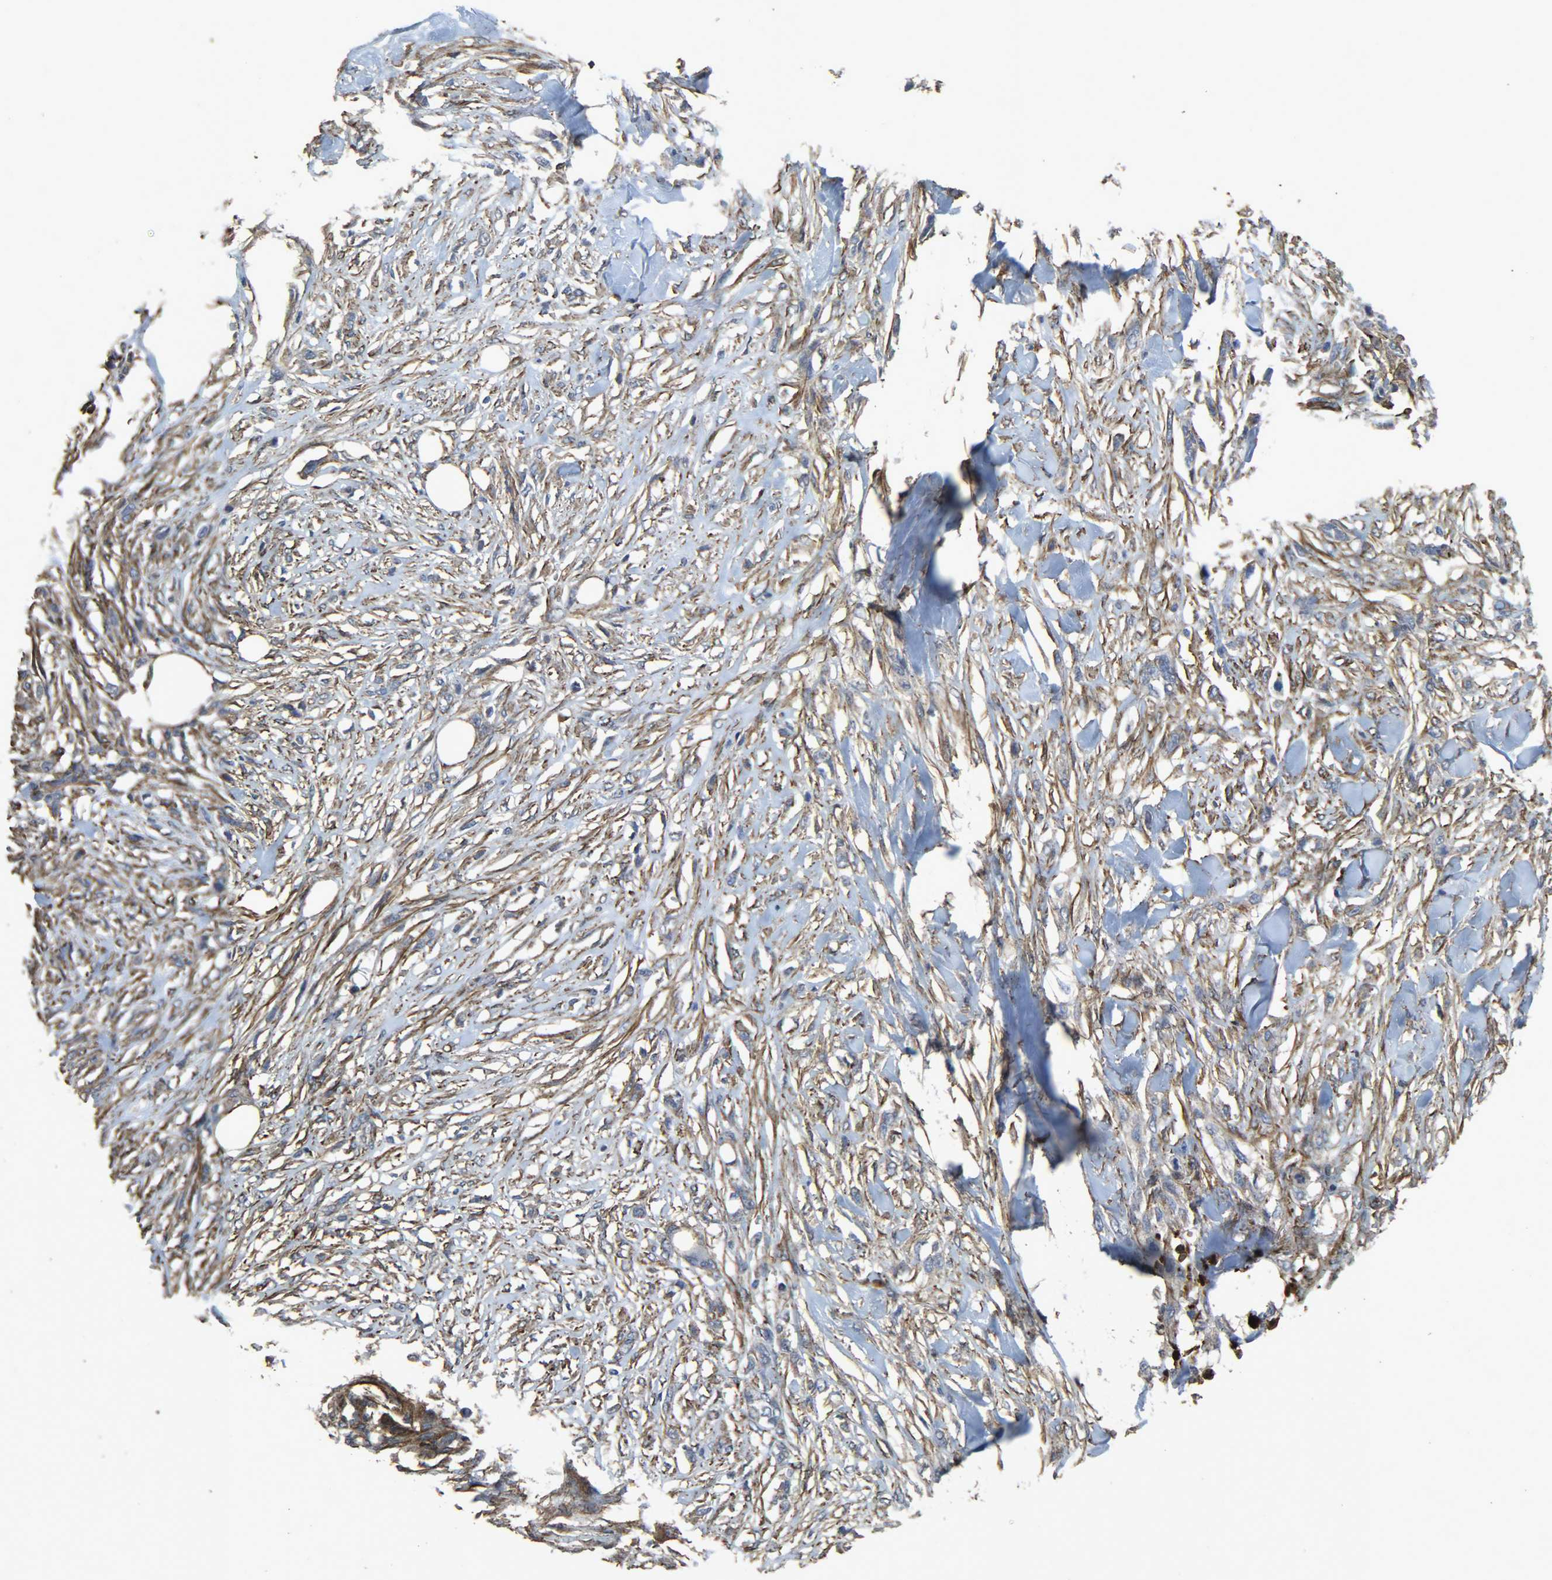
{"staining": {"intensity": "negative", "quantity": "none", "location": "none"}, "tissue": "skin cancer", "cell_type": "Tumor cells", "image_type": "cancer", "snomed": [{"axis": "morphology", "description": "Normal tissue, NOS"}, {"axis": "morphology", "description": "Squamous cell carcinoma, NOS"}, {"axis": "topography", "description": "Skin"}], "caption": "Immunohistochemical staining of human skin cancer demonstrates no significant expression in tumor cells.", "gene": "TPM4", "patient": {"sex": "female", "age": 59}}